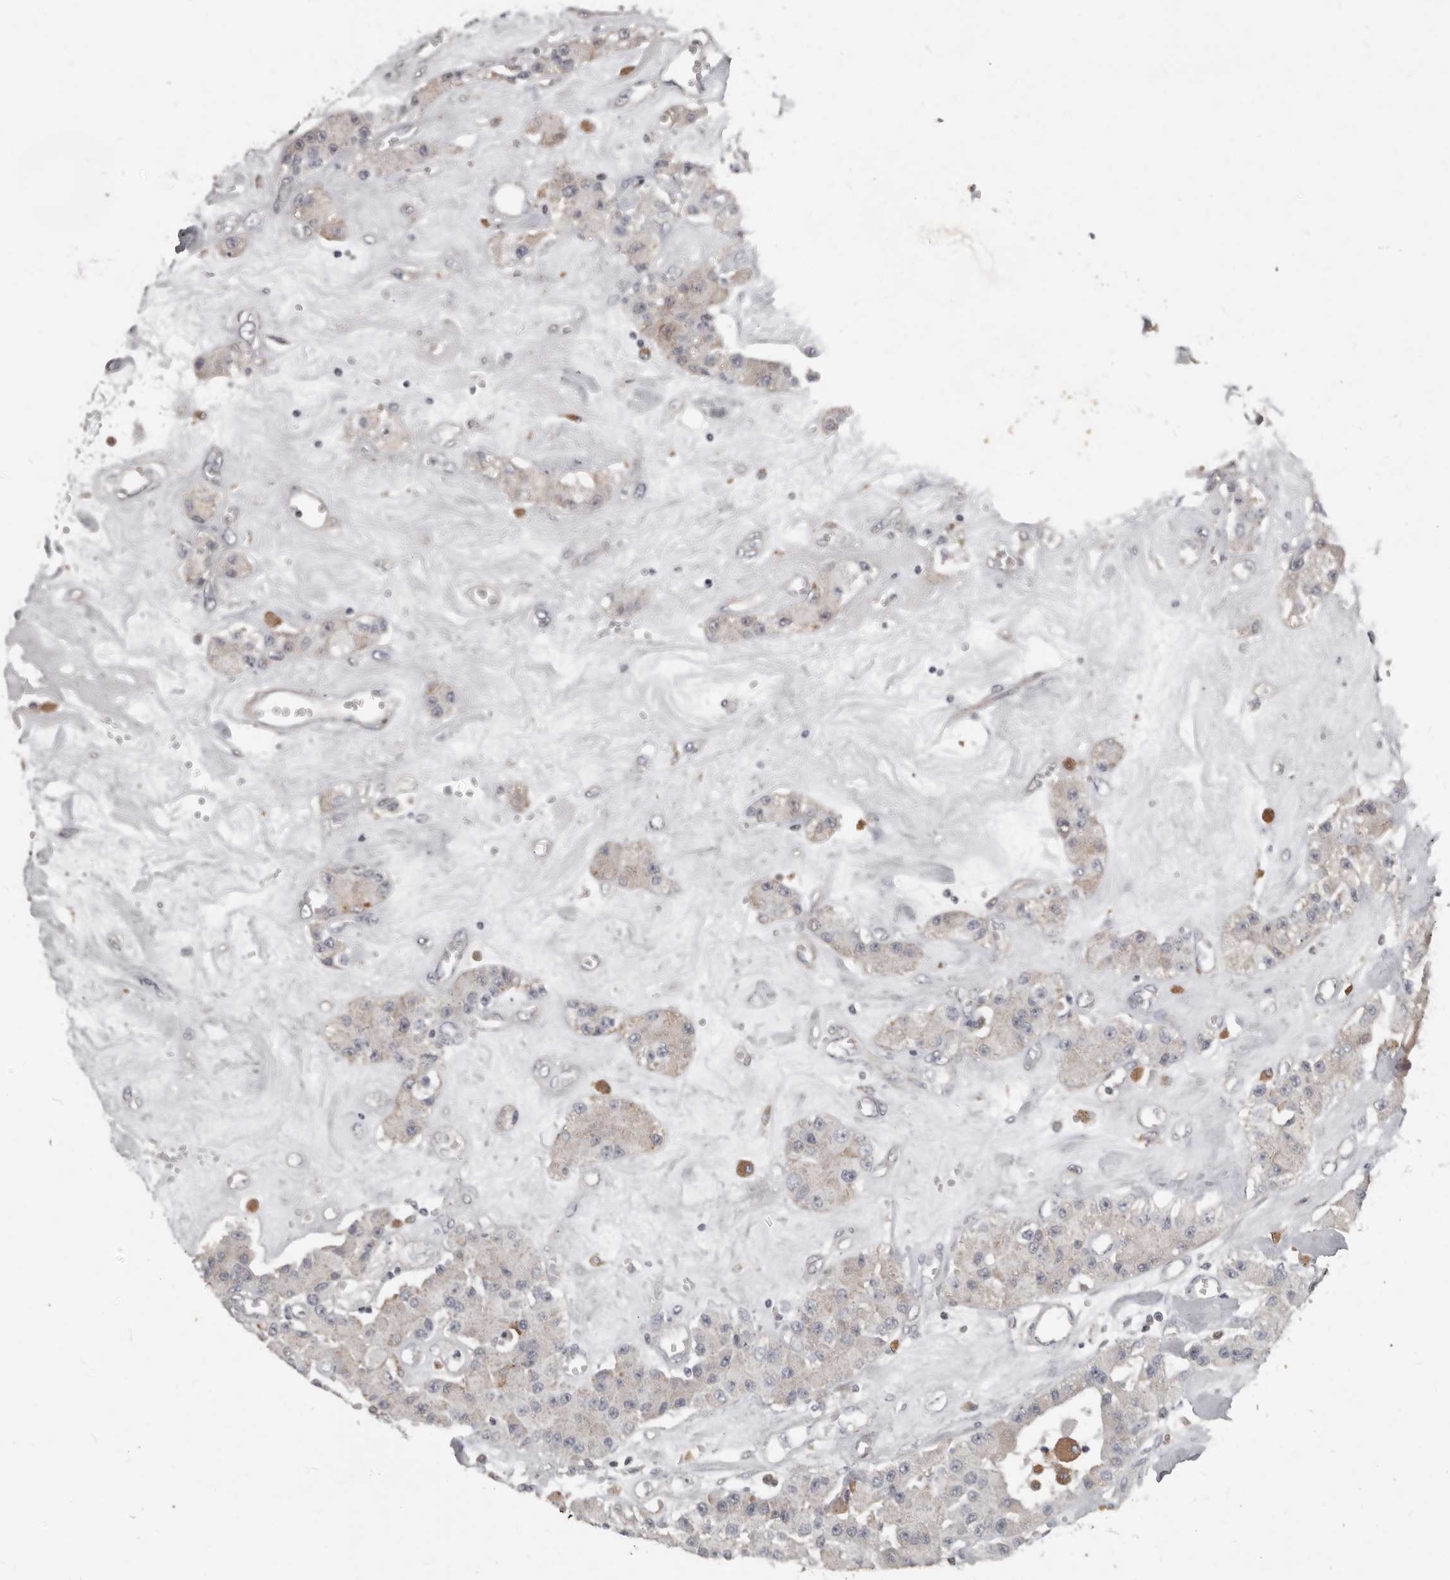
{"staining": {"intensity": "negative", "quantity": "none", "location": "none"}, "tissue": "carcinoid", "cell_type": "Tumor cells", "image_type": "cancer", "snomed": [{"axis": "morphology", "description": "Carcinoid, malignant, NOS"}, {"axis": "topography", "description": "Pancreas"}], "caption": "Carcinoid was stained to show a protein in brown. There is no significant positivity in tumor cells.", "gene": "KCNJ8", "patient": {"sex": "male", "age": 41}}